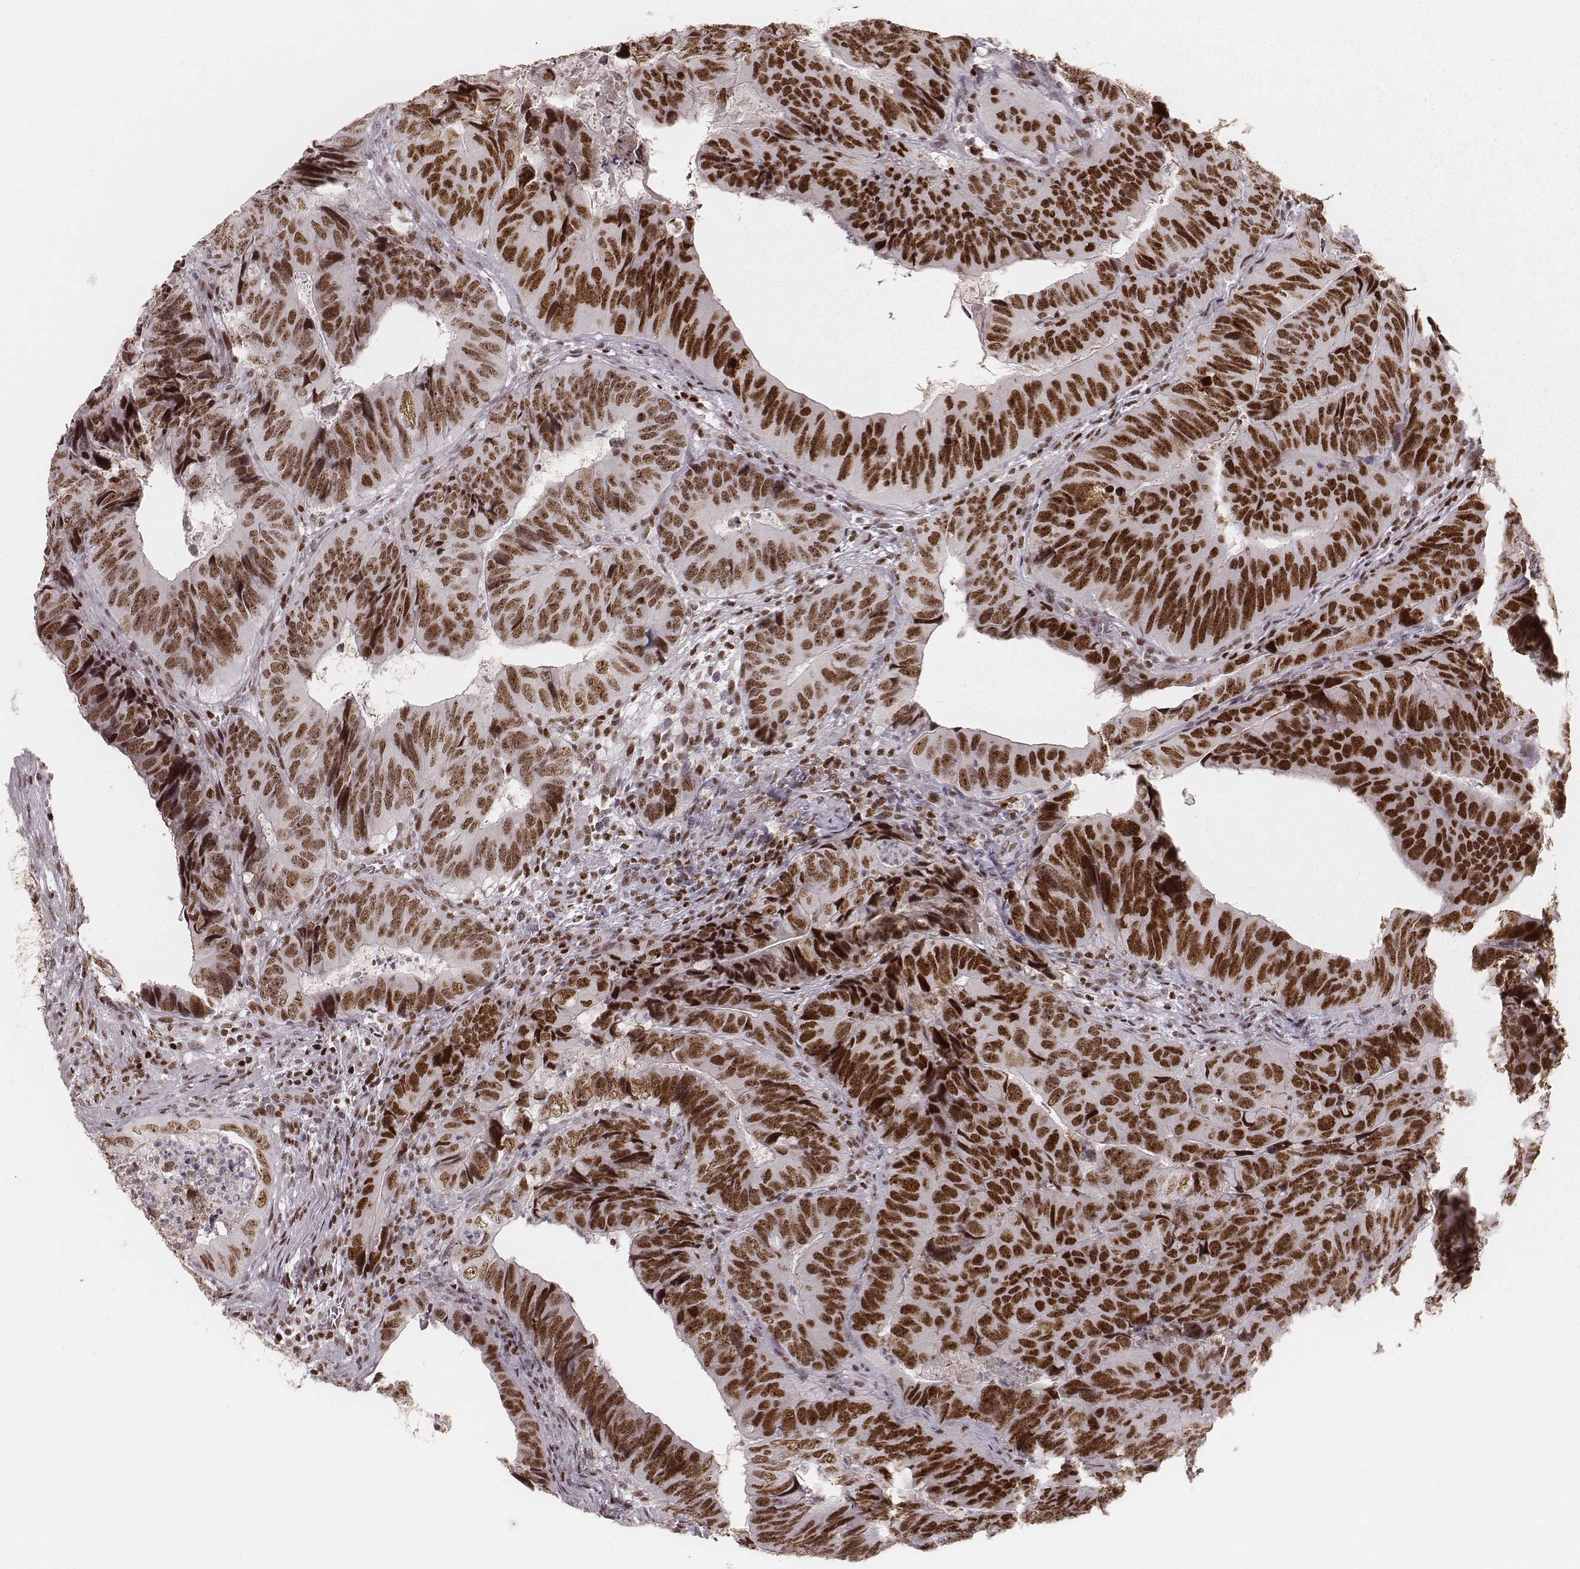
{"staining": {"intensity": "strong", "quantity": ">75%", "location": "nuclear"}, "tissue": "colorectal cancer", "cell_type": "Tumor cells", "image_type": "cancer", "snomed": [{"axis": "morphology", "description": "Adenocarcinoma, NOS"}, {"axis": "topography", "description": "Colon"}], "caption": "DAB (3,3'-diaminobenzidine) immunohistochemical staining of colorectal adenocarcinoma reveals strong nuclear protein positivity in approximately >75% of tumor cells. (Brightfield microscopy of DAB IHC at high magnification).", "gene": "PARP1", "patient": {"sex": "male", "age": 79}}